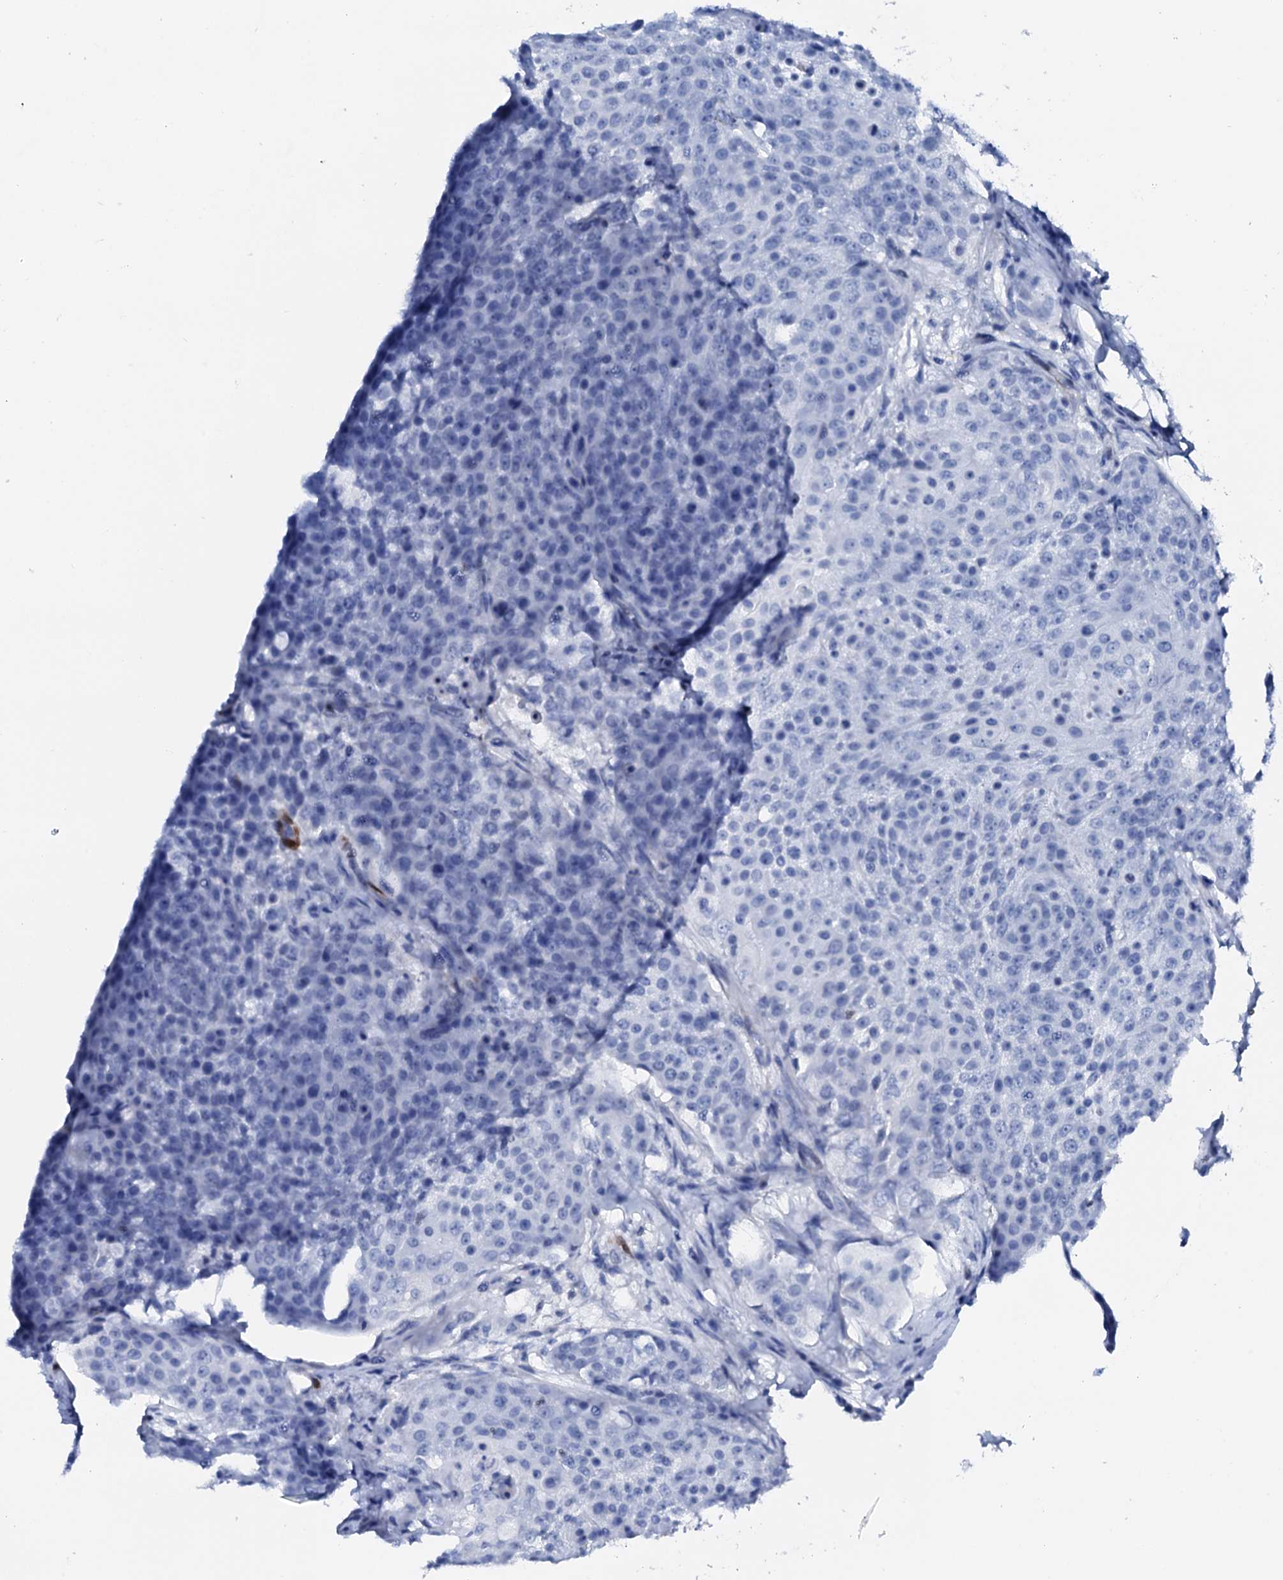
{"staining": {"intensity": "negative", "quantity": "none", "location": "none"}, "tissue": "urothelial cancer", "cell_type": "Tumor cells", "image_type": "cancer", "snomed": [{"axis": "morphology", "description": "Urothelial carcinoma, High grade"}, {"axis": "topography", "description": "Urinary bladder"}], "caption": "An image of human urothelial cancer is negative for staining in tumor cells.", "gene": "NRIP2", "patient": {"sex": "female", "age": 63}}